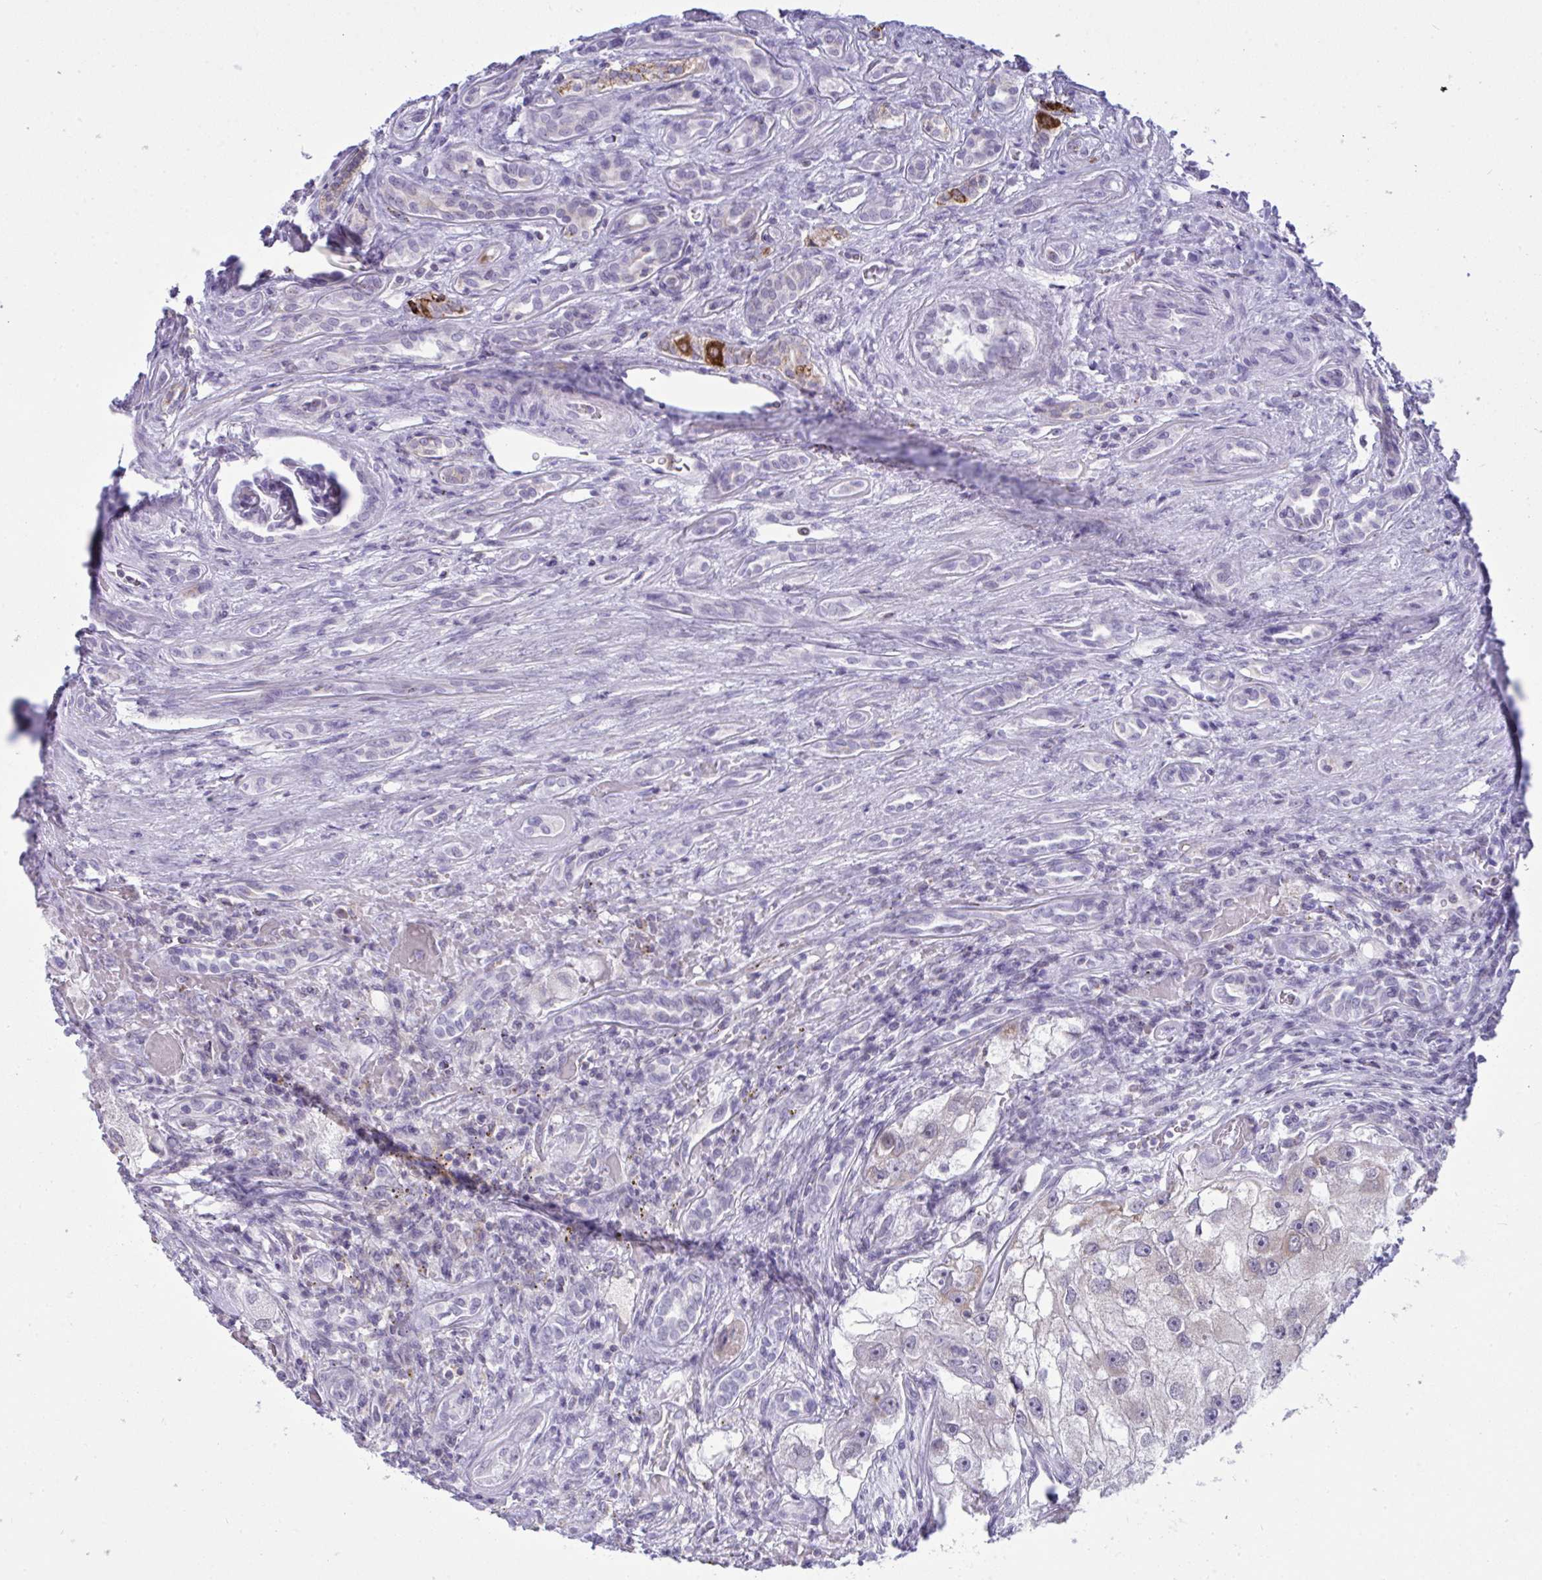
{"staining": {"intensity": "weak", "quantity": "<25%", "location": "cytoplasmic/membranous"}, "tissue": "renal cancer", "cell_type": "Tumor cells", "image_type": "cancer", "snomed": [{"axis": "morphology", "description": "Adenocarcinoma, NOS"}, {"axis": "topography", "description": "Kidney"}], "caption": "Protein analysis of renal adenocarcinoma displays no significant positivity in tumor cells.", "gene": "PLA2G12B", "patient": {"sex": "male", "age": 63}}